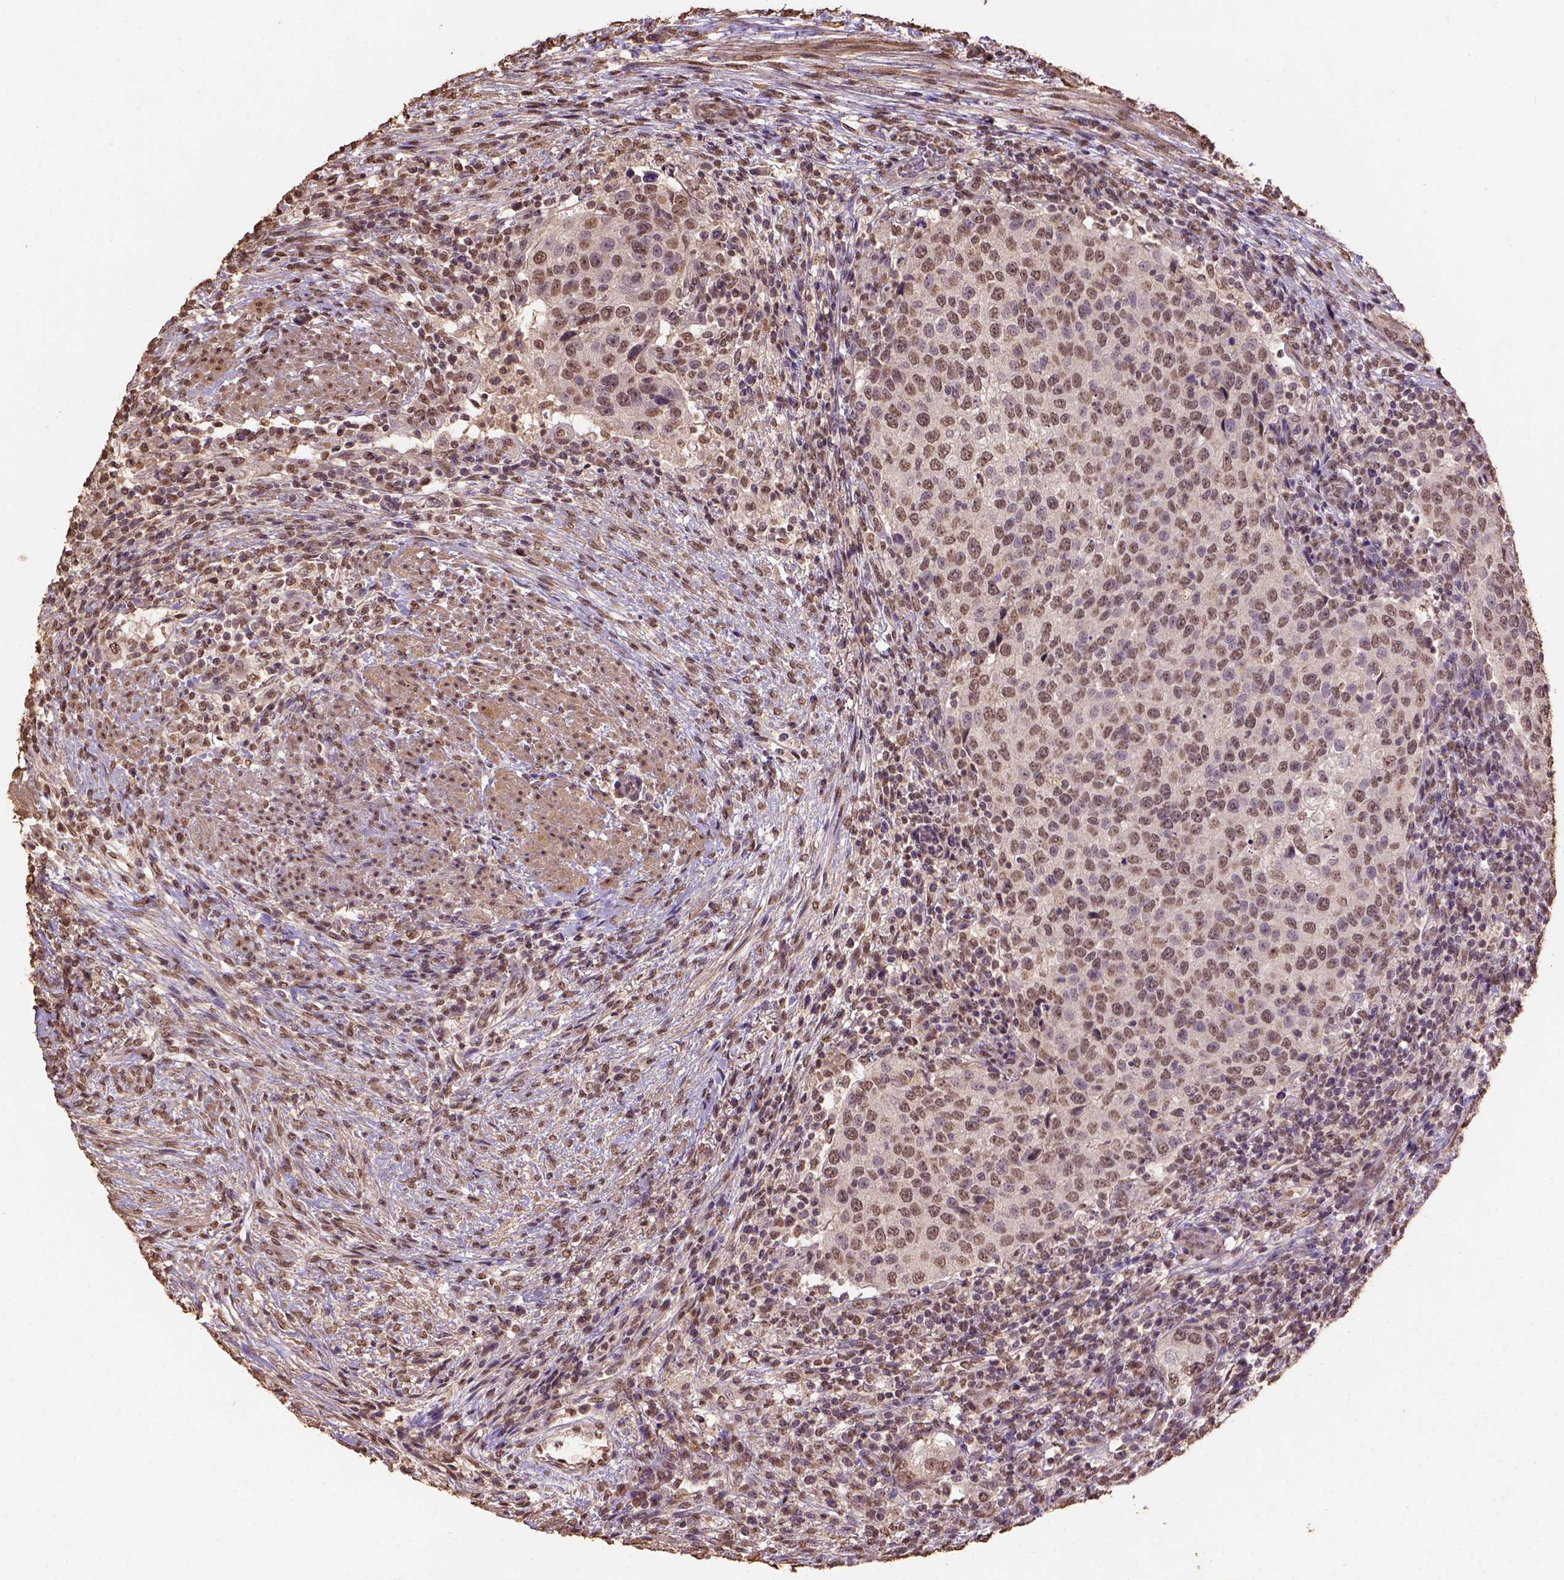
{"staining": {"intensity": "moderate", "quantity": ">75%", "location": "nuclear"}, "tissue": "urothelial cancer", "cell_type": "Tumor cells", "image_type": "cancer", "snomed": [{"axis": "morphology", "description": "Urothelial carcinoma, High grade"}, {"axis": "topography", "description": "Urinary bladder"}], "caption": "This micrograph displays IHC staining of human high-grade urothelial carcinoma, with medium moderate nuclear expression in about >75% of tumor cells.", "gene": "CSTF2T", "patient": {"sex": "female", "age": 78}}